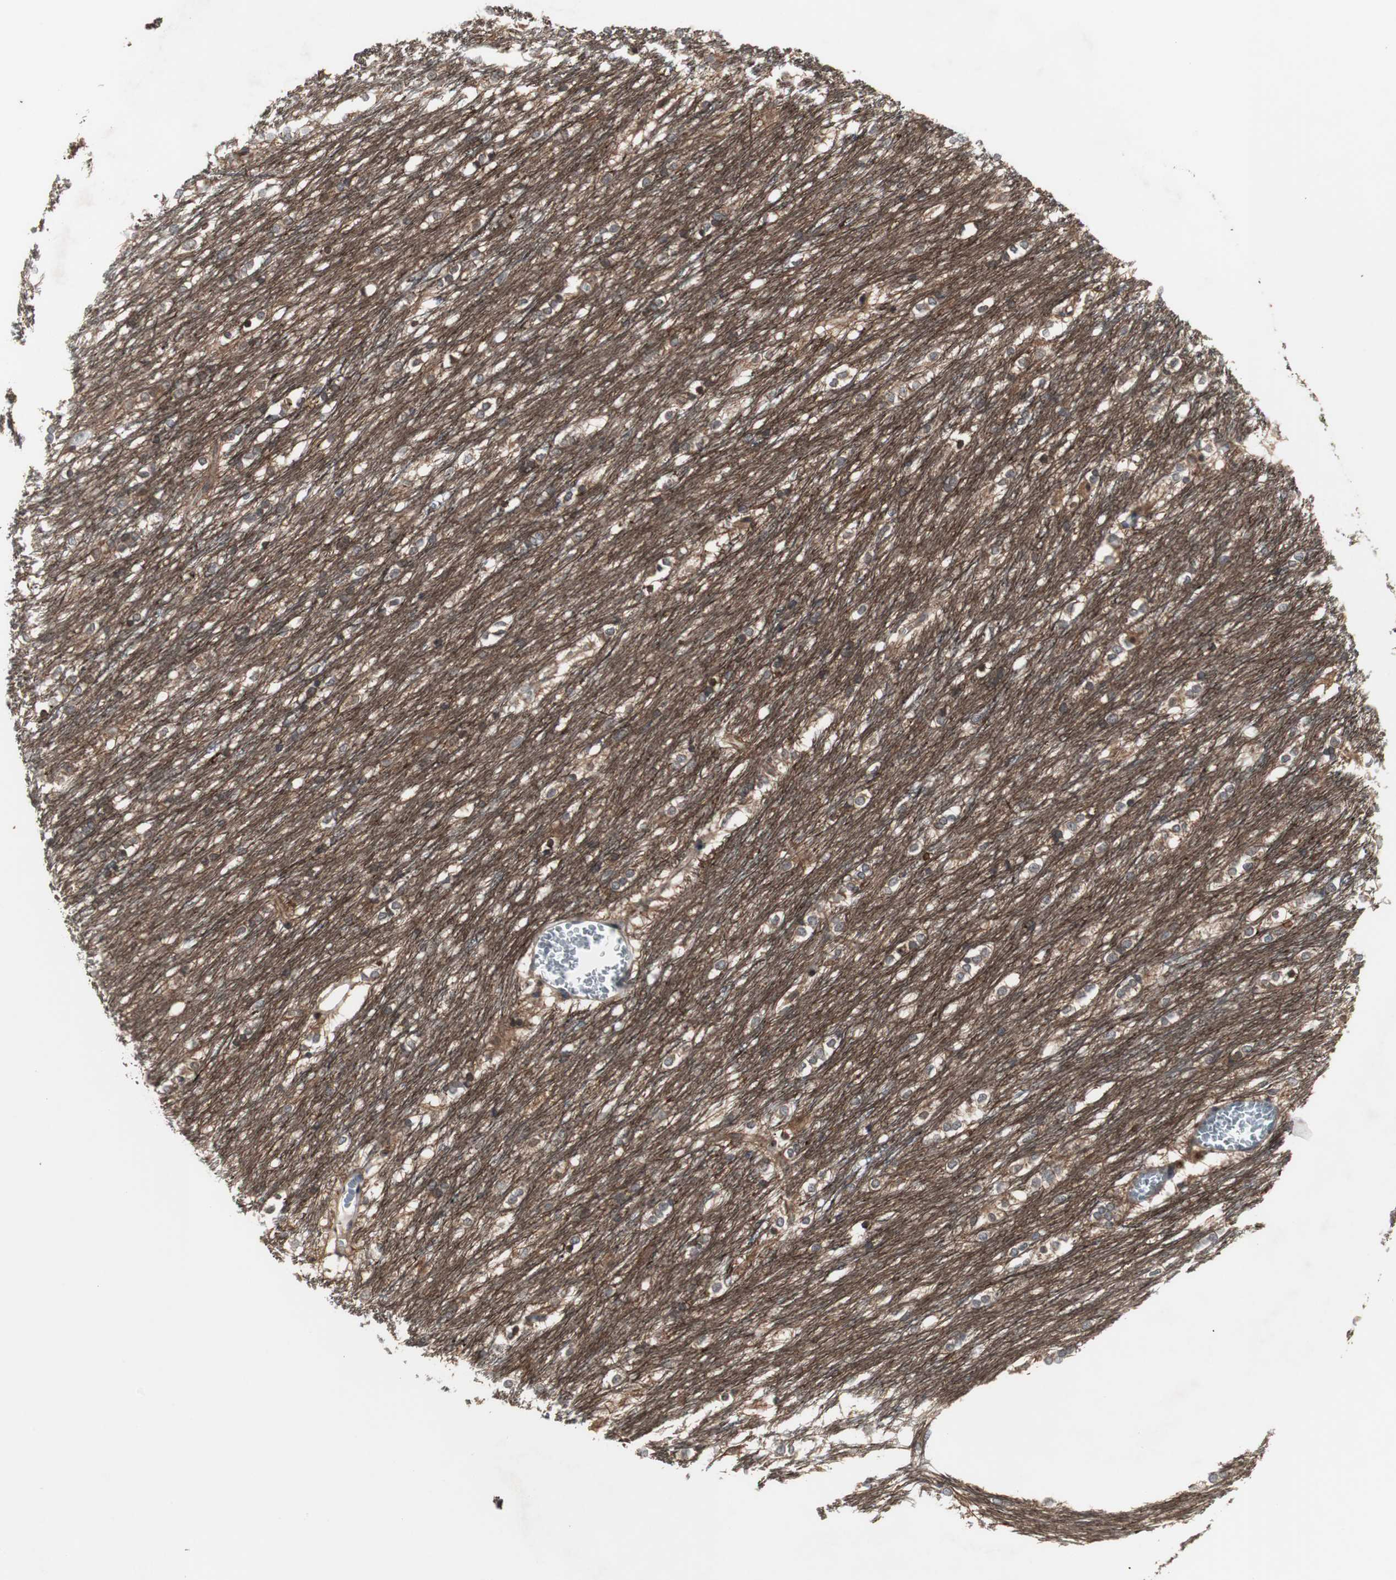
{"staining": {"intensity": "moderate", "quantity": "25%-75%", "location": "cytoplasmic/membranous"}, "tissue": "caudate", "cell_type": "Glial cells", "image_type": "normal", "snomed": [{"axis": "morphology", "description": "Normal tissue, NOS"}, {"axis": "topography", "description": "Lateral ventricle wall"}], "caption": "Glial cells demonstrate moderate cytoplasmic/membranous positivity in about 25%-75% of cells in benign caudate.", "gene": "ATP2B2", "patient": {"sex": "female", "age": 19}}